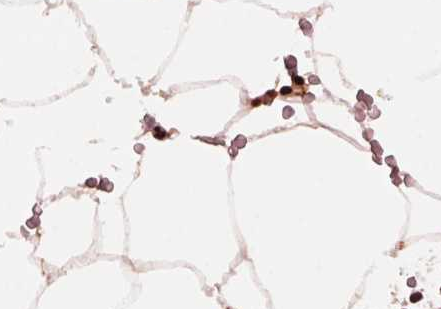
{"staining": {"intensity": "moderate", "quantity": "<25%", "location": "cytoplasmic/membranous,nuclear"}, "tissue": "bone marrow", "cell_type": "Hematopoietic cells", "image_type": "normal", "snomed": [{"axis": "morphology", "description": "Normal tissue, NOS"}, {"axis": "topography", "description": "Bone marrow"}], "caption": "Protein staining demonstrates moderate cytoplasmic/membranous,nuclear positivity in about <25% of hematopoietic cells in benign bone marrow. The protein is stained brown, and the nuclei are stained in blue (DAB (3,3'-diaminobenzidine) IHC with brightfield microscopy, high magnification).", "gene": "NSD1", "patient": {"sex": "female", "age": 52}}